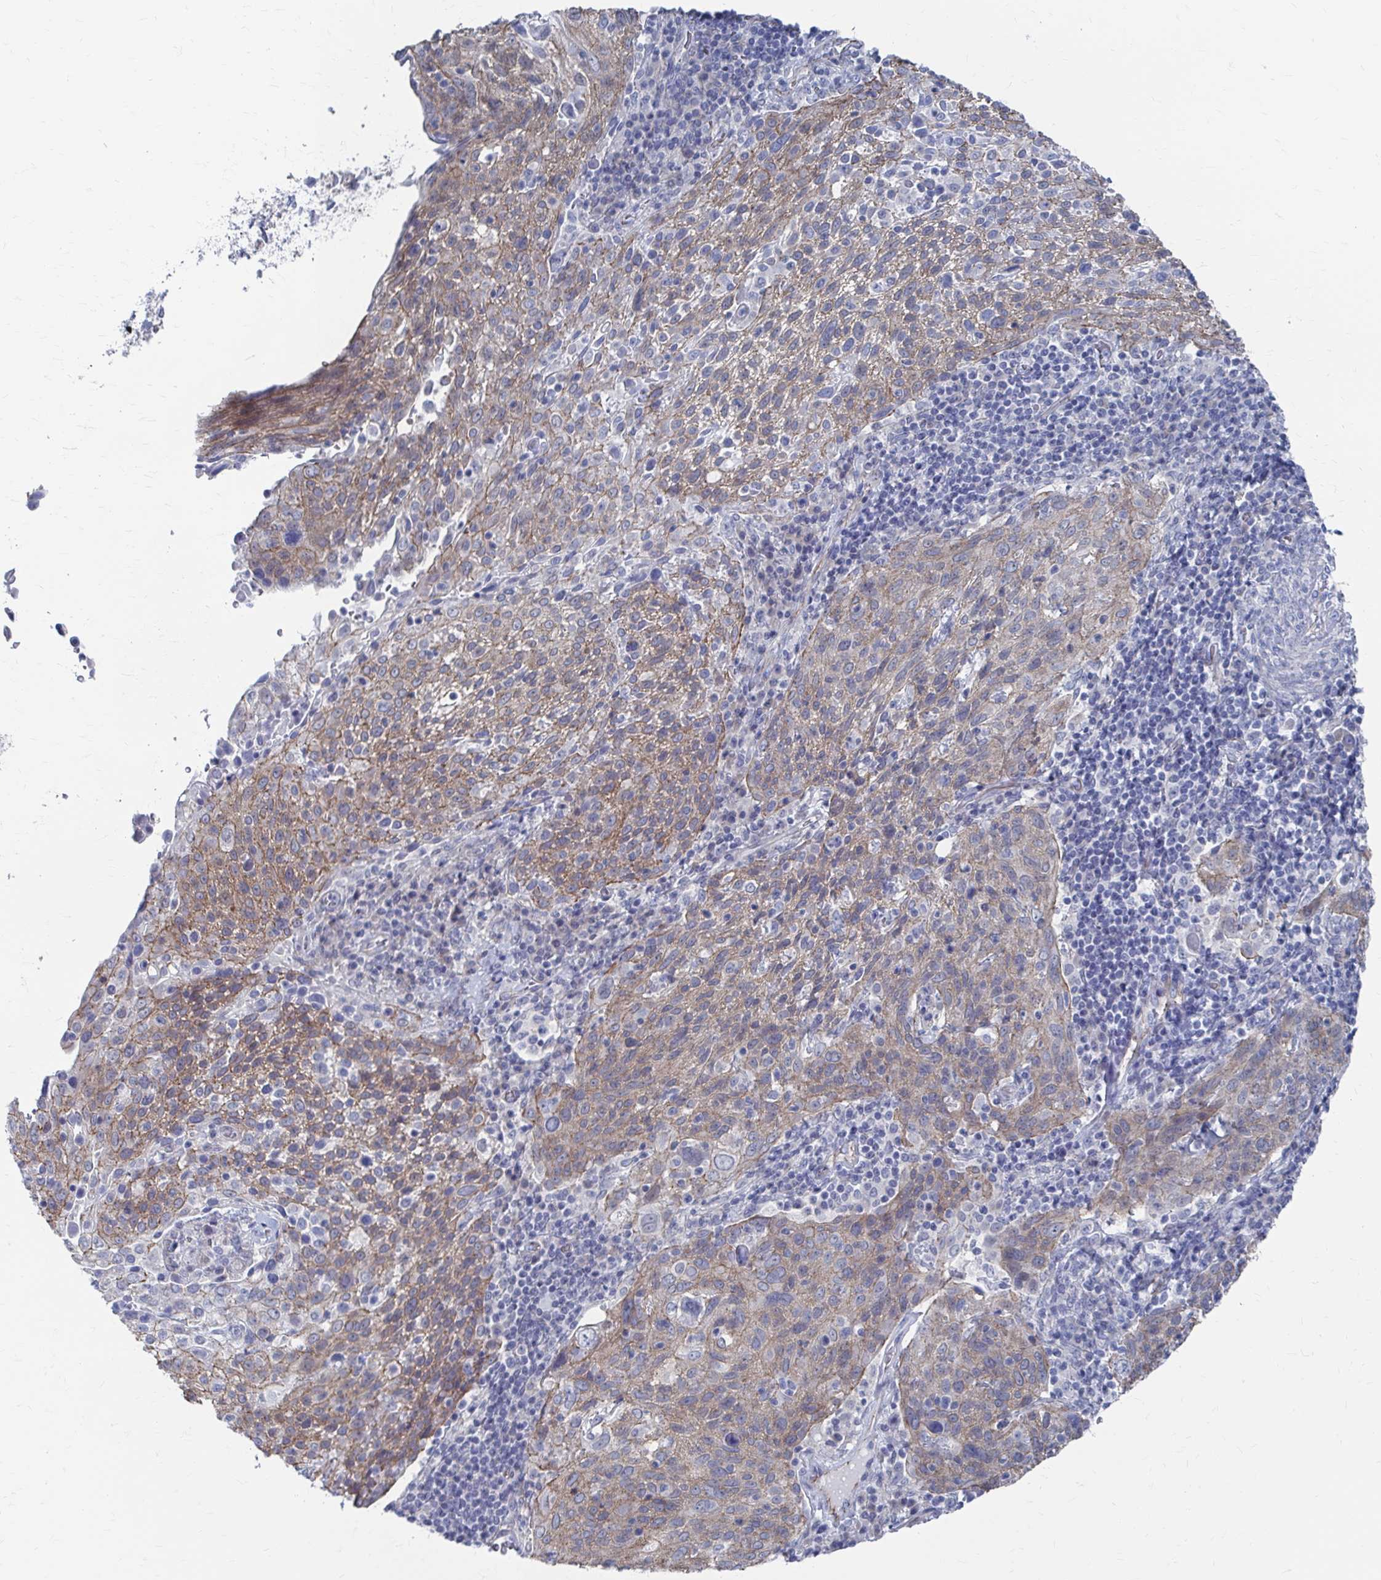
{"staining": {"intensity": "weak", "quantity": "25%-75%", "location": "cytoplasmic/membranous"}, "tissue": "cervical cancer", "cell_type": "Tumor cells", "image_type": "cancer", "snomed": [{"axis": "morphology", "description": "Squamous cell carcinoma, NOS"}, {"axis": "topography", "description": "Cervix"}], "caption": "IHC (DAB) staining of human cervical squamous cell carcinoma demonstrates weak cytoplasmic/membranous protein expression in about 25%-75% of tumor cells. The staining was performed using DAB (3,3'-diaminobenzidine) to visualize the protein expression in brown, while the nuclei were stained in blue with hematoxylin (Magnification: 20x).", "gene": "PLEKHG7", "patient": {"sex": "female", "age": 61}}